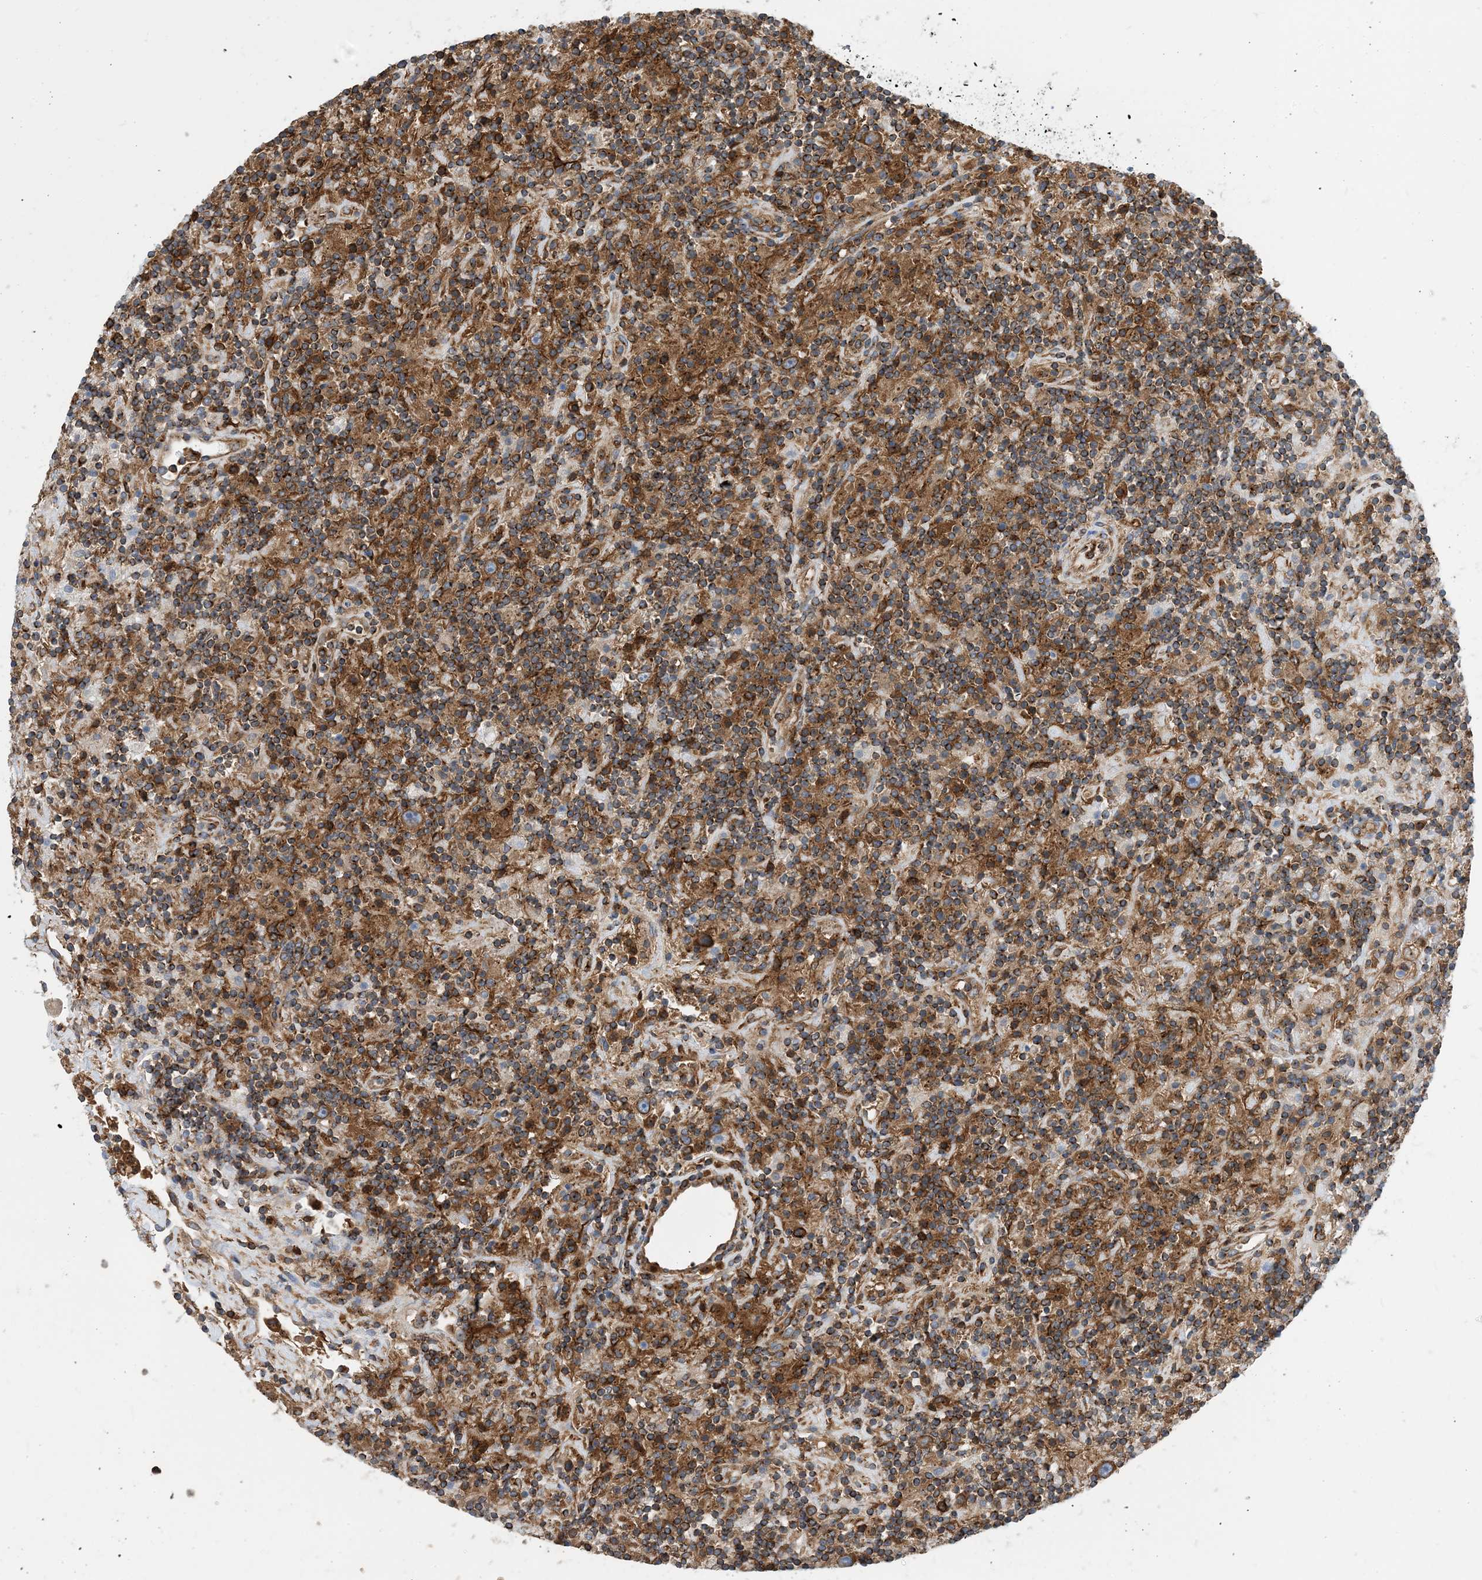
{"staining": {"intensity": "moderate", "quantity": ">75%", "location": "cytoplasmic/membranous"}, "tissue": "lymphoma", "cell_type": "Tumor cells", "image_type": "cancer", "snomed": [{"axis": "morphology", "description": "Hodgkin's disease, NOS"}, {"axis": "topography", "description": "Lymph node"}], "caption": "Protein analysis of Hodgkin's disease tissue demonstrates moderate cytoplasmic/membranous expression in approximately >75% of tumor cells. Nuclei are stained in blue.", "gene": "DYNC1LI1", "patient": {"sex": "male", "age": 70}}